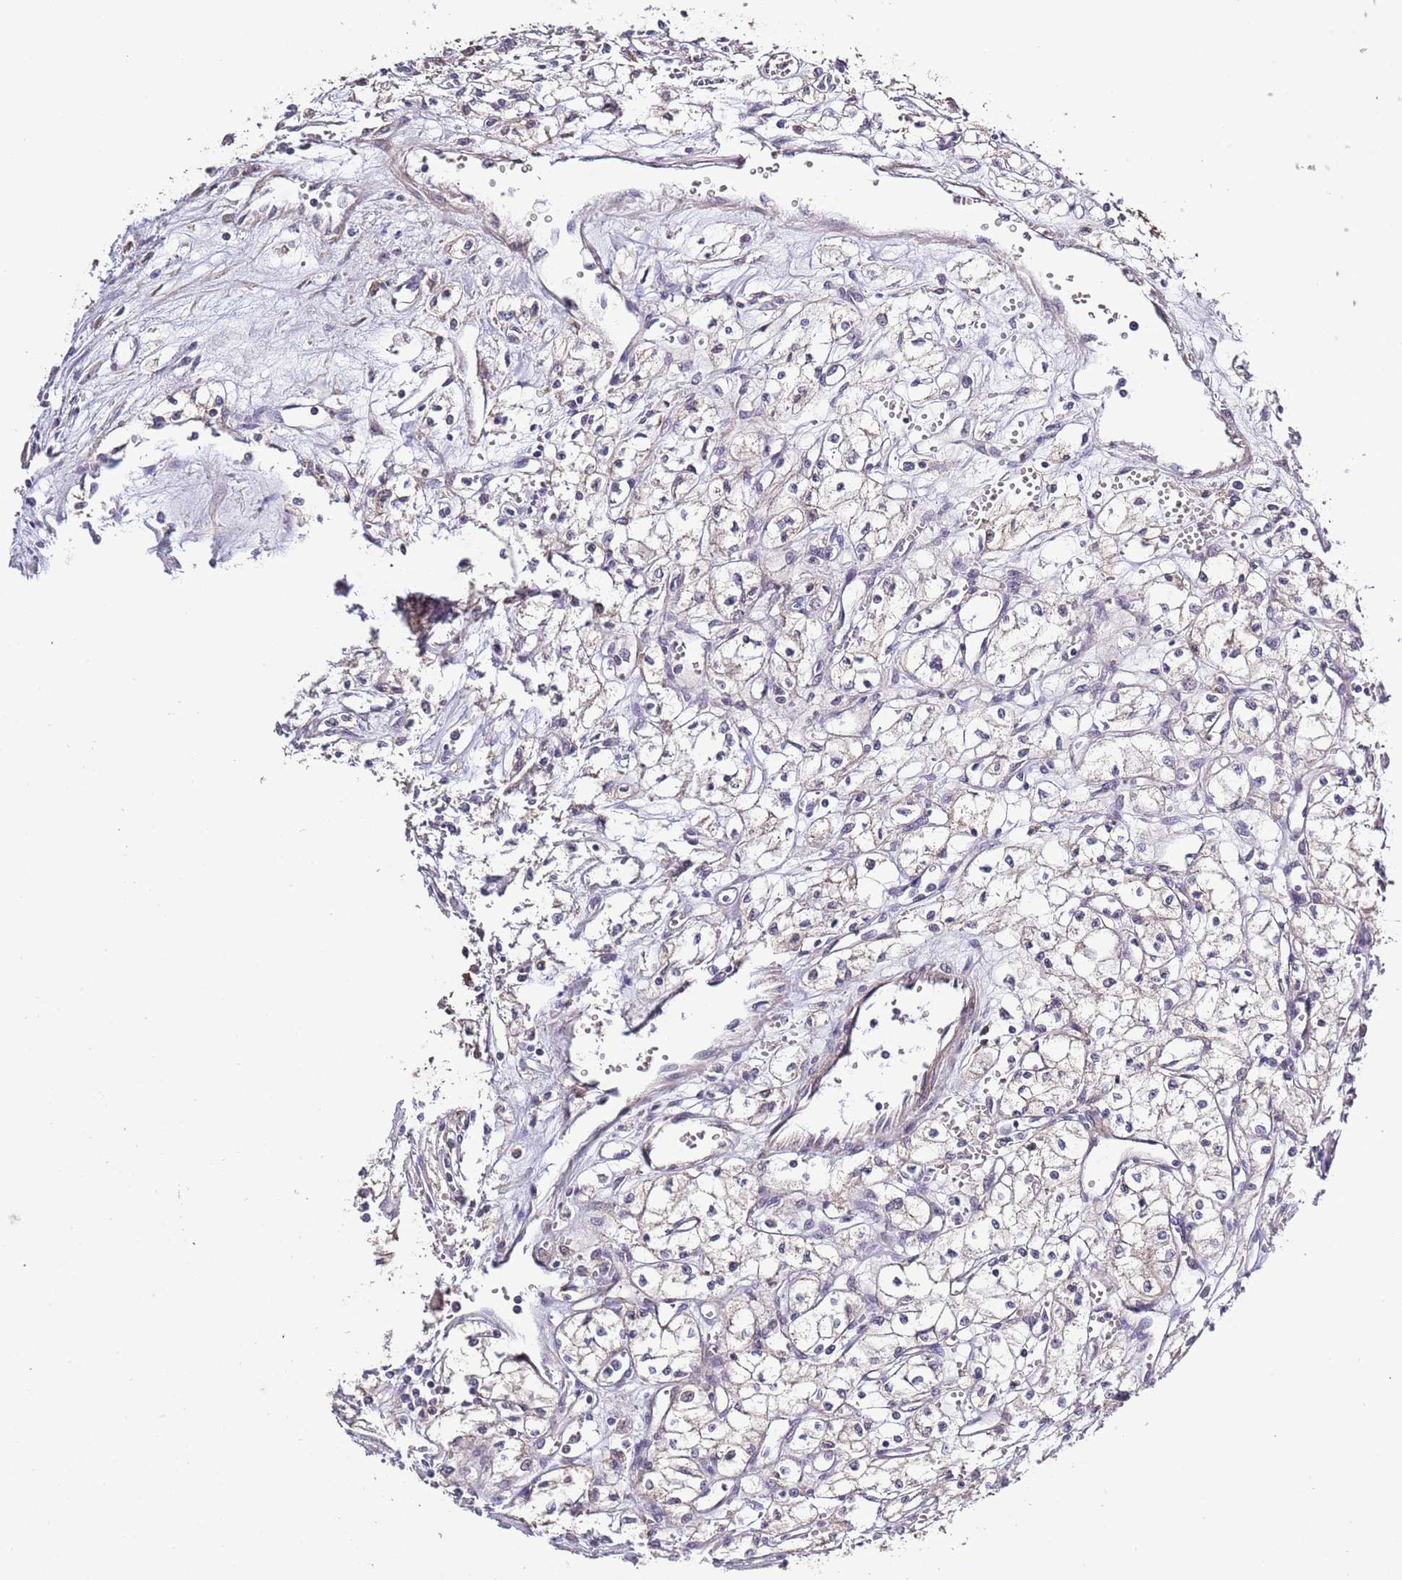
{"staining": {"intensity": "negative", "quantity": "none", "location": "none"}, "tissue": "renal cancer", "cell_type": "Tumor cells", "image_type": "cancer", "snomed": [{"axis": "morphology", "description": "Adenocarcinoma, NOS"}, {"axis": "topography", "description": "Kidney"}], "caption": "IHC of renal cancer exhibits no expression in tumor cells. Brightfield microscopy of immunohistochemistry (IHC) stained with DAB (brown) and hematoxylin (blue), captured at high magnification.", "gene": "LIPJ", "patient": {"sex": "male", "age": 59}}